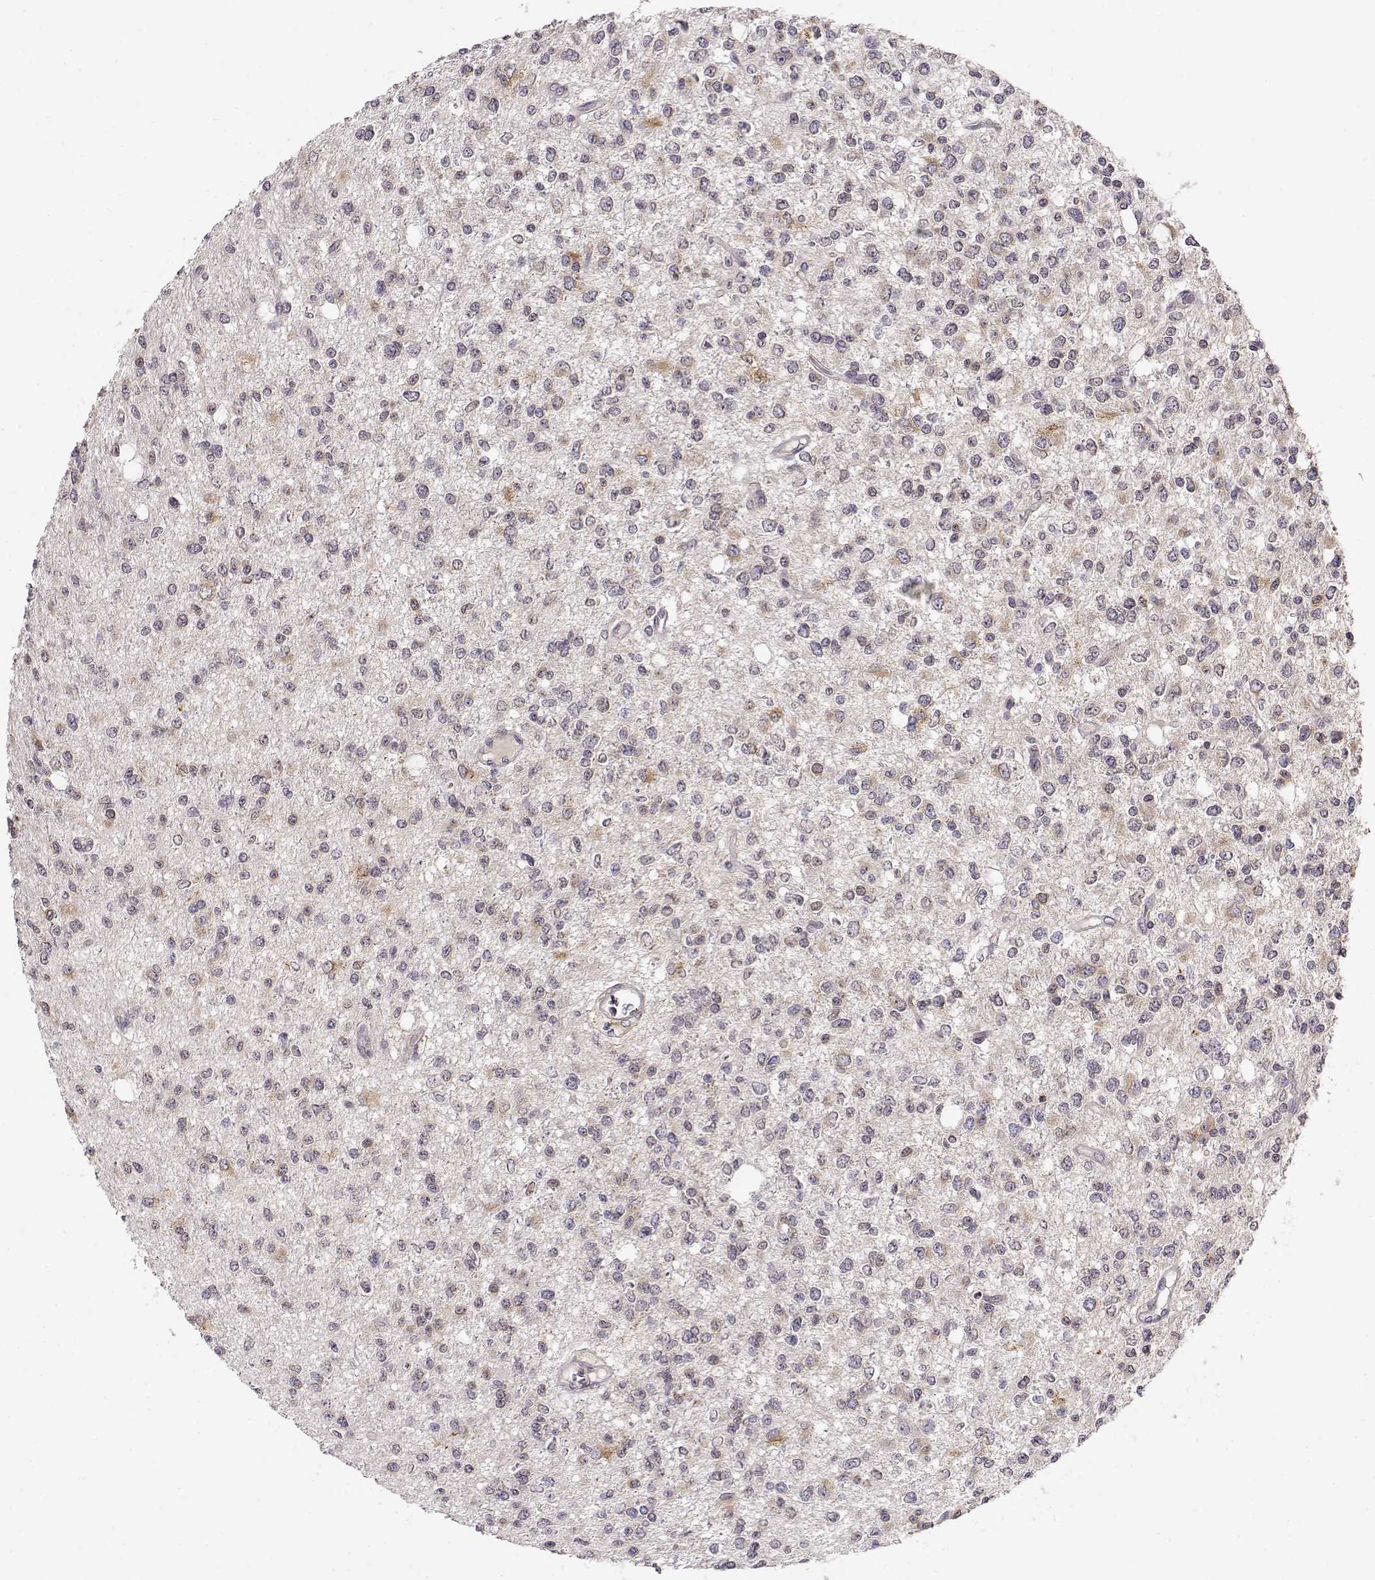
{"staining": {"intensity": "negative", "quantity": "none", "location": "none"}, "tissue": "glioma", "cell_type": "Tumor cells", "image_type": "cancer", "snomed": [{"axis": "morphology", "description": "Glioma, malignant, Low grade"}, {"axis": "topography", "description": "Brain"}], "caption": "An immunohistochemistry (IHC) photomicrograph of glioma is shown. There is no staining in tumor cells of glioma.", "gene": "ERGIC2", "patient": {"sex": "male", "age": 67}}